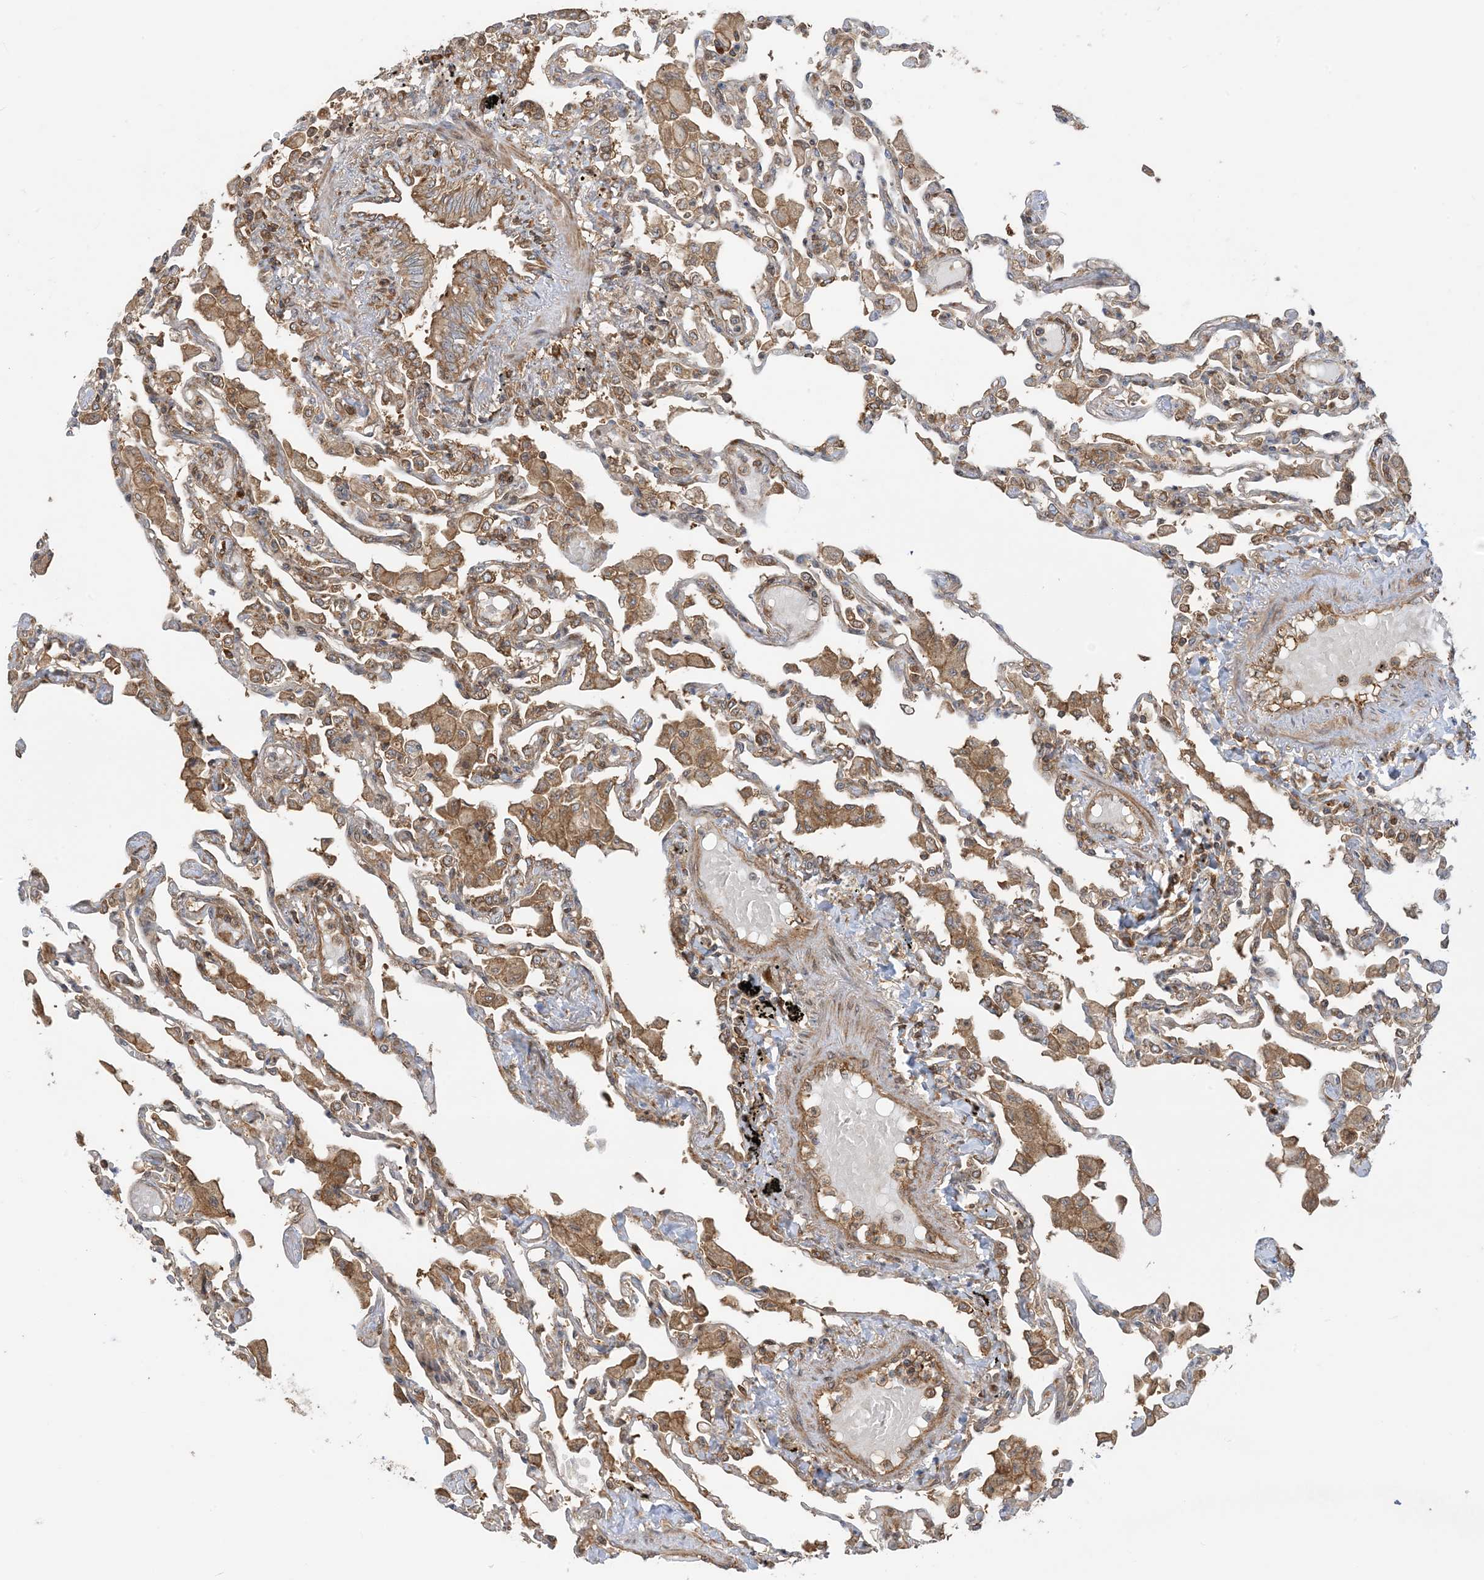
{"staining": {"intensity": "moderate", "quantity": "25%-75%", "location": "cytoplasmic/membranous"}, "tissue": "lung", "cell_type": "Alveolar cells", "image_type": "normal", "snomed": [{"axis": "morphology", "description": "Normal tissue, NOS"}, {"axis": "topography", "description": "Bronchus"}, {"axis": "topography", "description": "Lung"}], "caption": "Unremarkable lung displays moderate cytoplasmic/membranous expression in about 25%-75% of alveolar cells, visualized by immunohistochemistry.", "gene": "SRP72", "patient": {"sex": "female", "age": 49}}